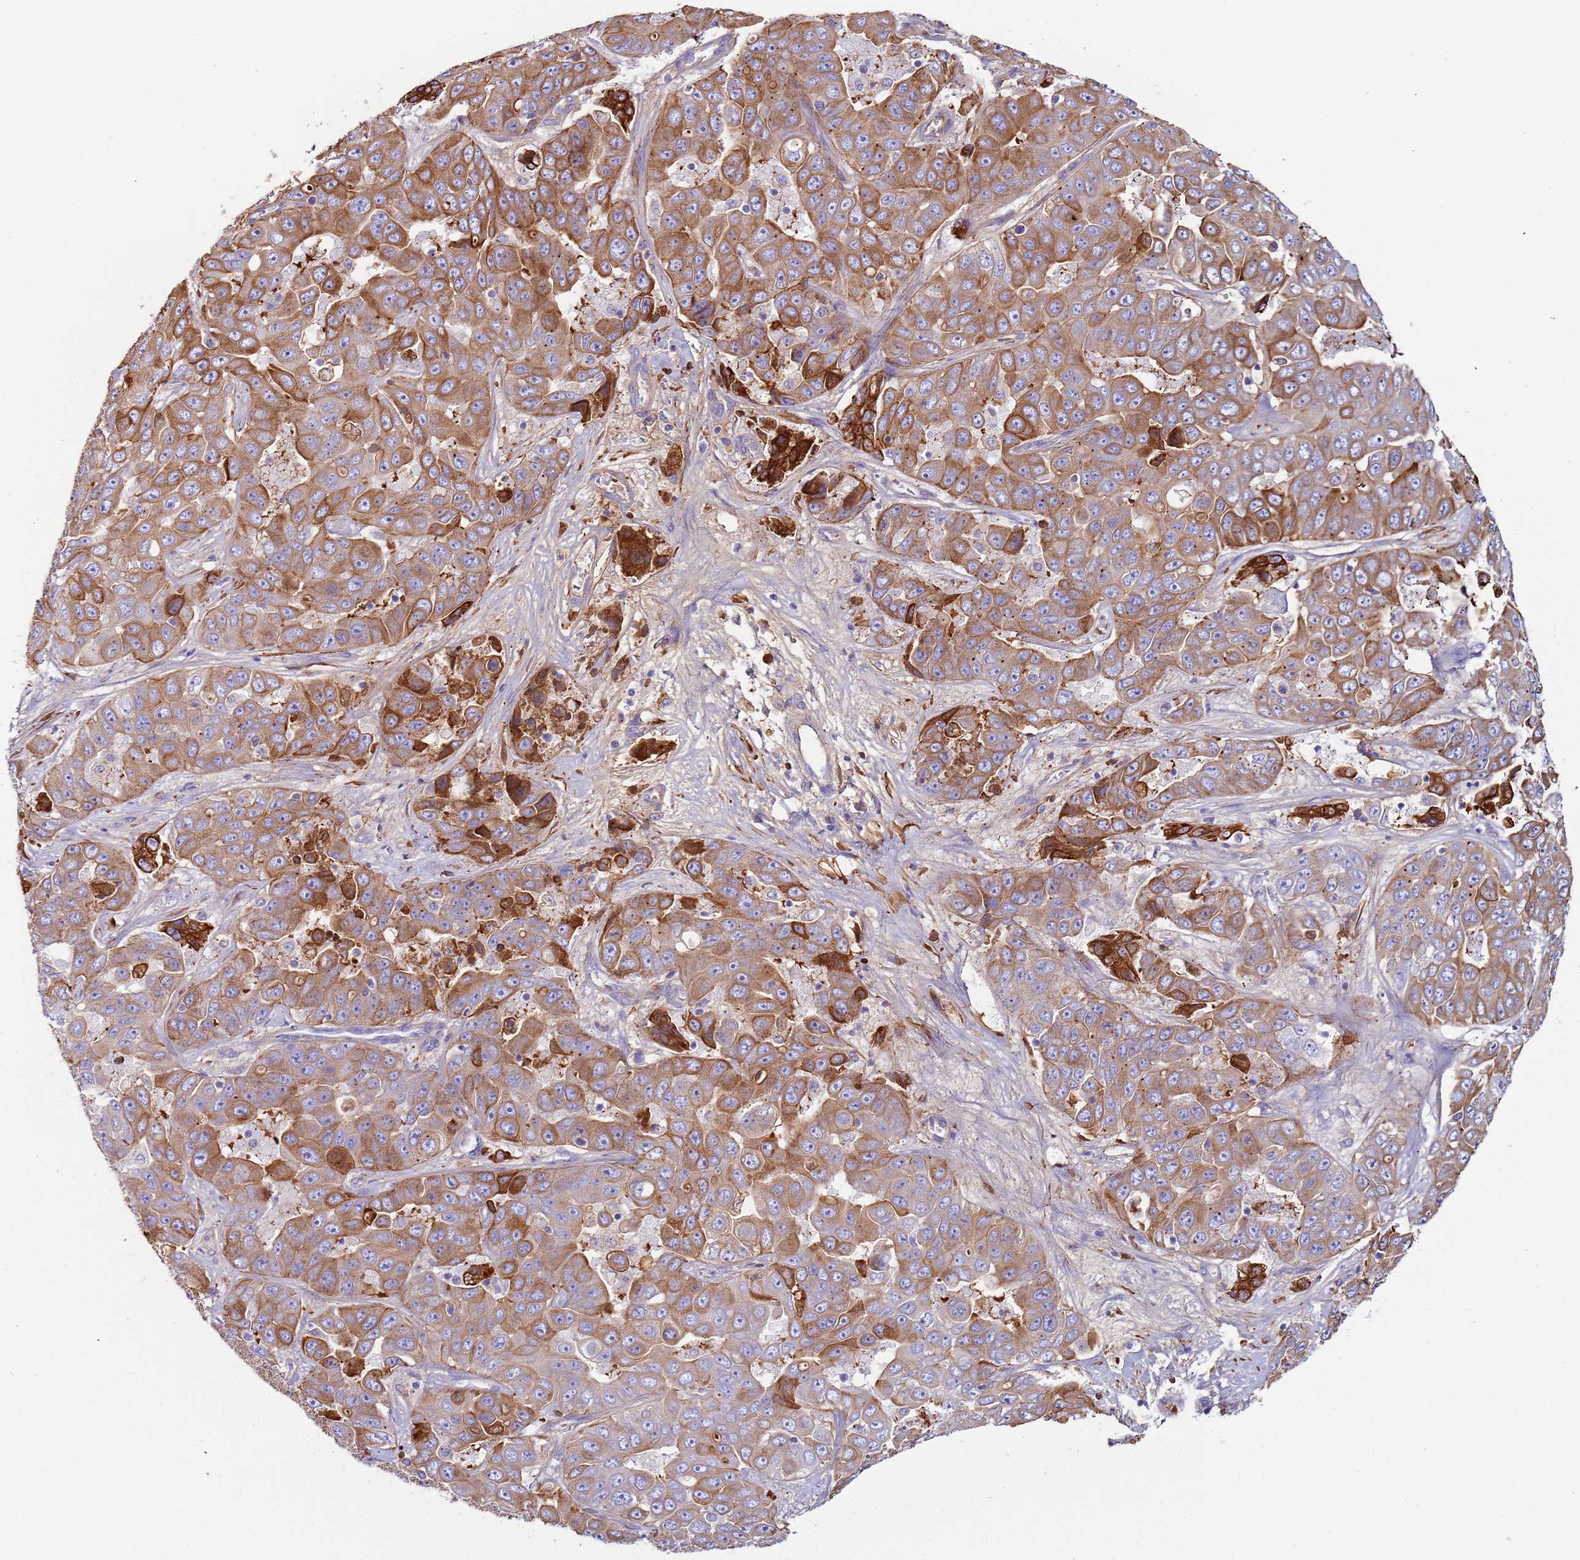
{"staining": {"intensity": "moderate", "quantity": "25%-75%", "location": "cytoplasmic/membranous"}, "tissue": "liver cancer", "cell_type": "Tumor cells", "image_type": "cancer", "snomed": [{"axis": "morphology", "description": "Cholangiocarcinoma"}, {"axis": "topography", "description": "Liver"}], "caption": "Immunohistochemical staining of human cholangiocarcinoma (liver) shows medium levels of moderate cytoplasmic/membranous protein expression in approximately 25%-75% of tumor cells.", "gene": "CYSLTR2", "patient": {"sex": "female", "age": 52}}